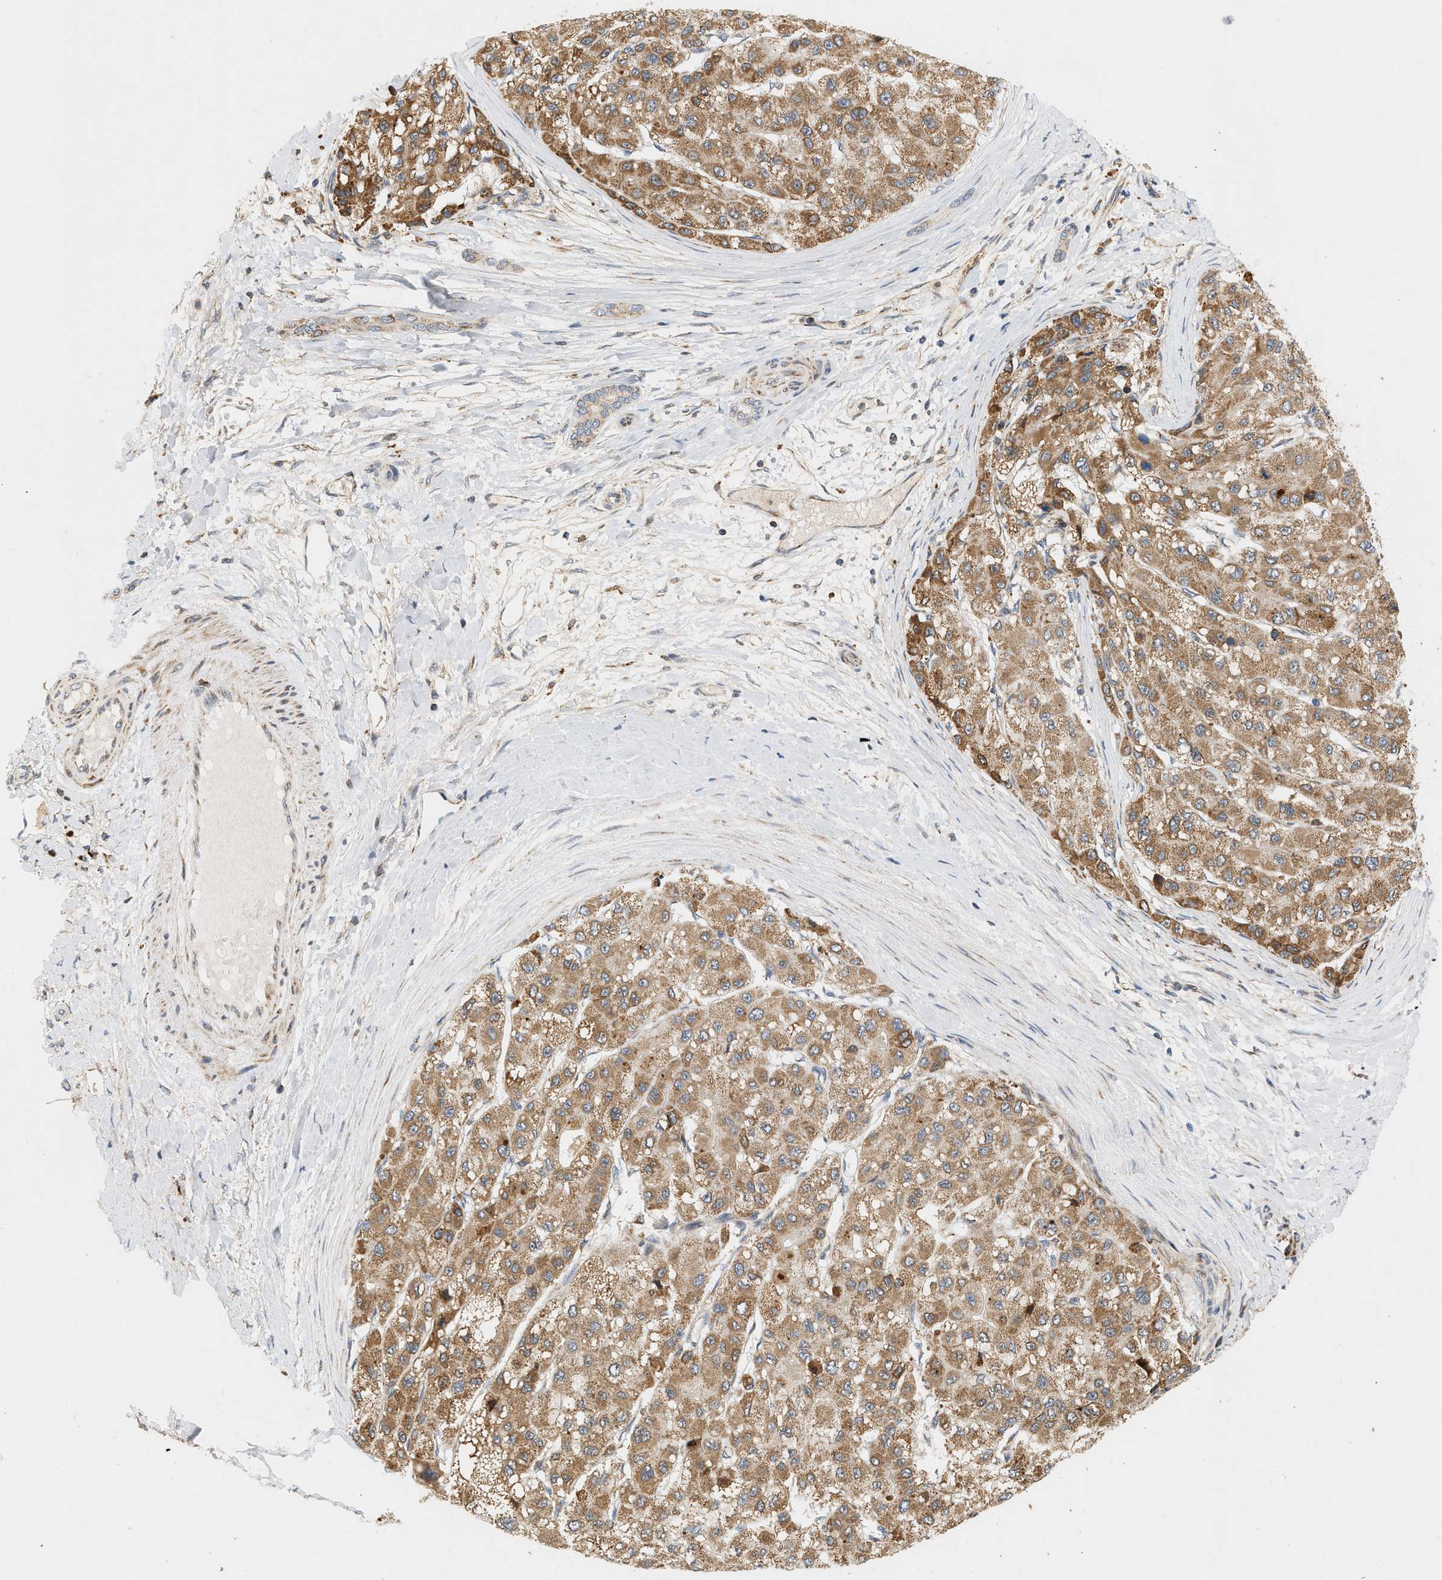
{"staining": {"intensity": "moderate", "quantity": ">75%", "location": "cytoplasmic/membranous"}, "tissue": "liver cancer", "cell_type": "Tumor cells", "image_type": "cancer", "snomed": [{"axis": "morphology", "description": "Carcinoma, Hepatocellular, NOS"}, {"axis": "topography", "description": "Liver"}], "caption": "This is a micrograph of immunohistochemistry (IHC) staining of liver cancer, which shows moderate staining in the cytoplasmic/membranous of tumor cells.", "gene": "MCU", "patient": {"sex": "male", "age": 80}}